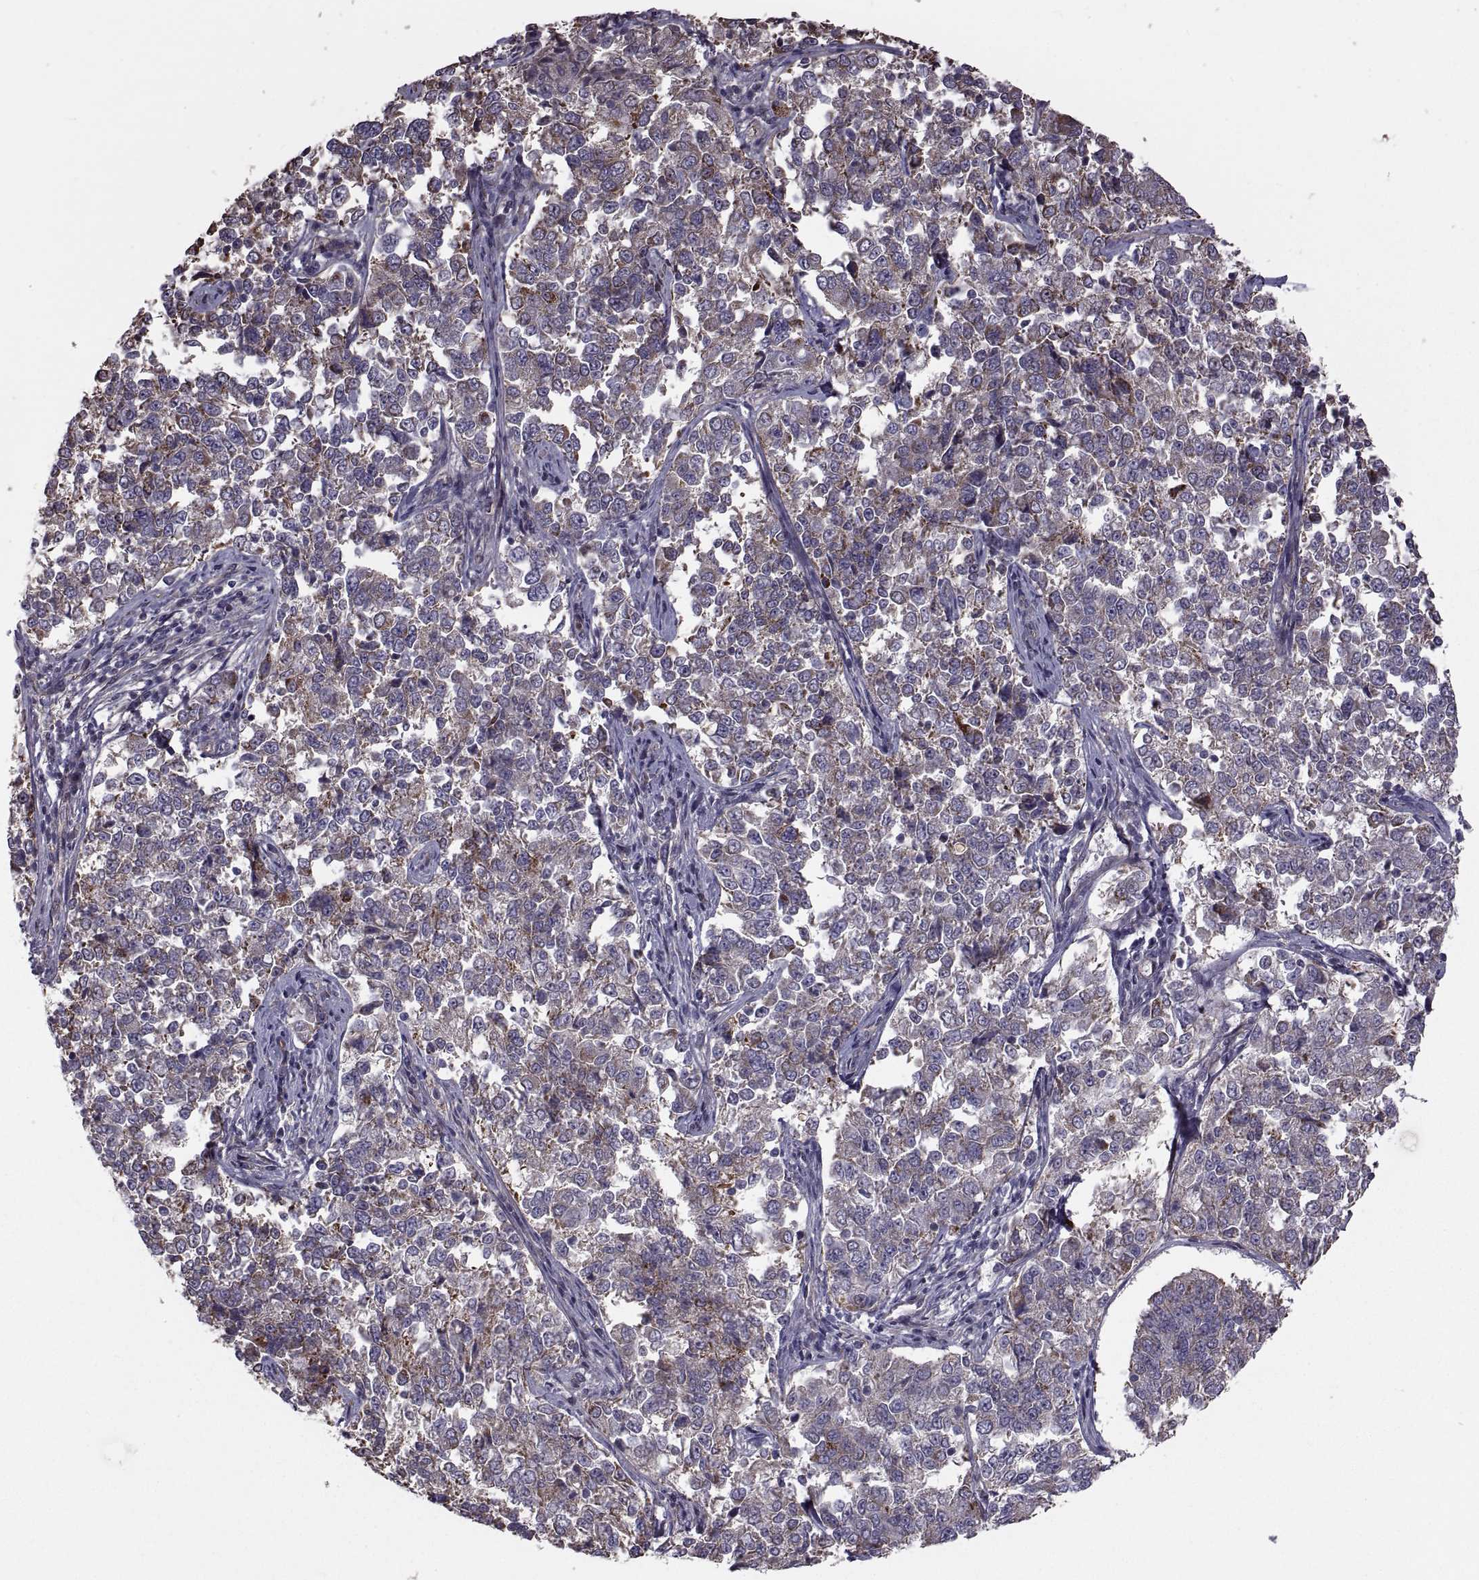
{"staining": {"intensity": "moderate", "quantity": "<25%", "location": "cytoplasmic/membranous"}, "tissue": "endometrial cancer", "cell_type": "Tumor cells", "image_type": "cancer", "snomed": [{"axis": "morphology", "description": "Adenocarcinoma, NOS"}, {"axis": "topography", "description": "Endometrium"}], "caption": "Moderate cytoplasmic/membranous staining for a protein is present in about <25% of tumor cells of endometrial cancer using immunohistochemistry (IHC).", "gene": "PMM2", "patient": {"sex": "female", "age": 43}}